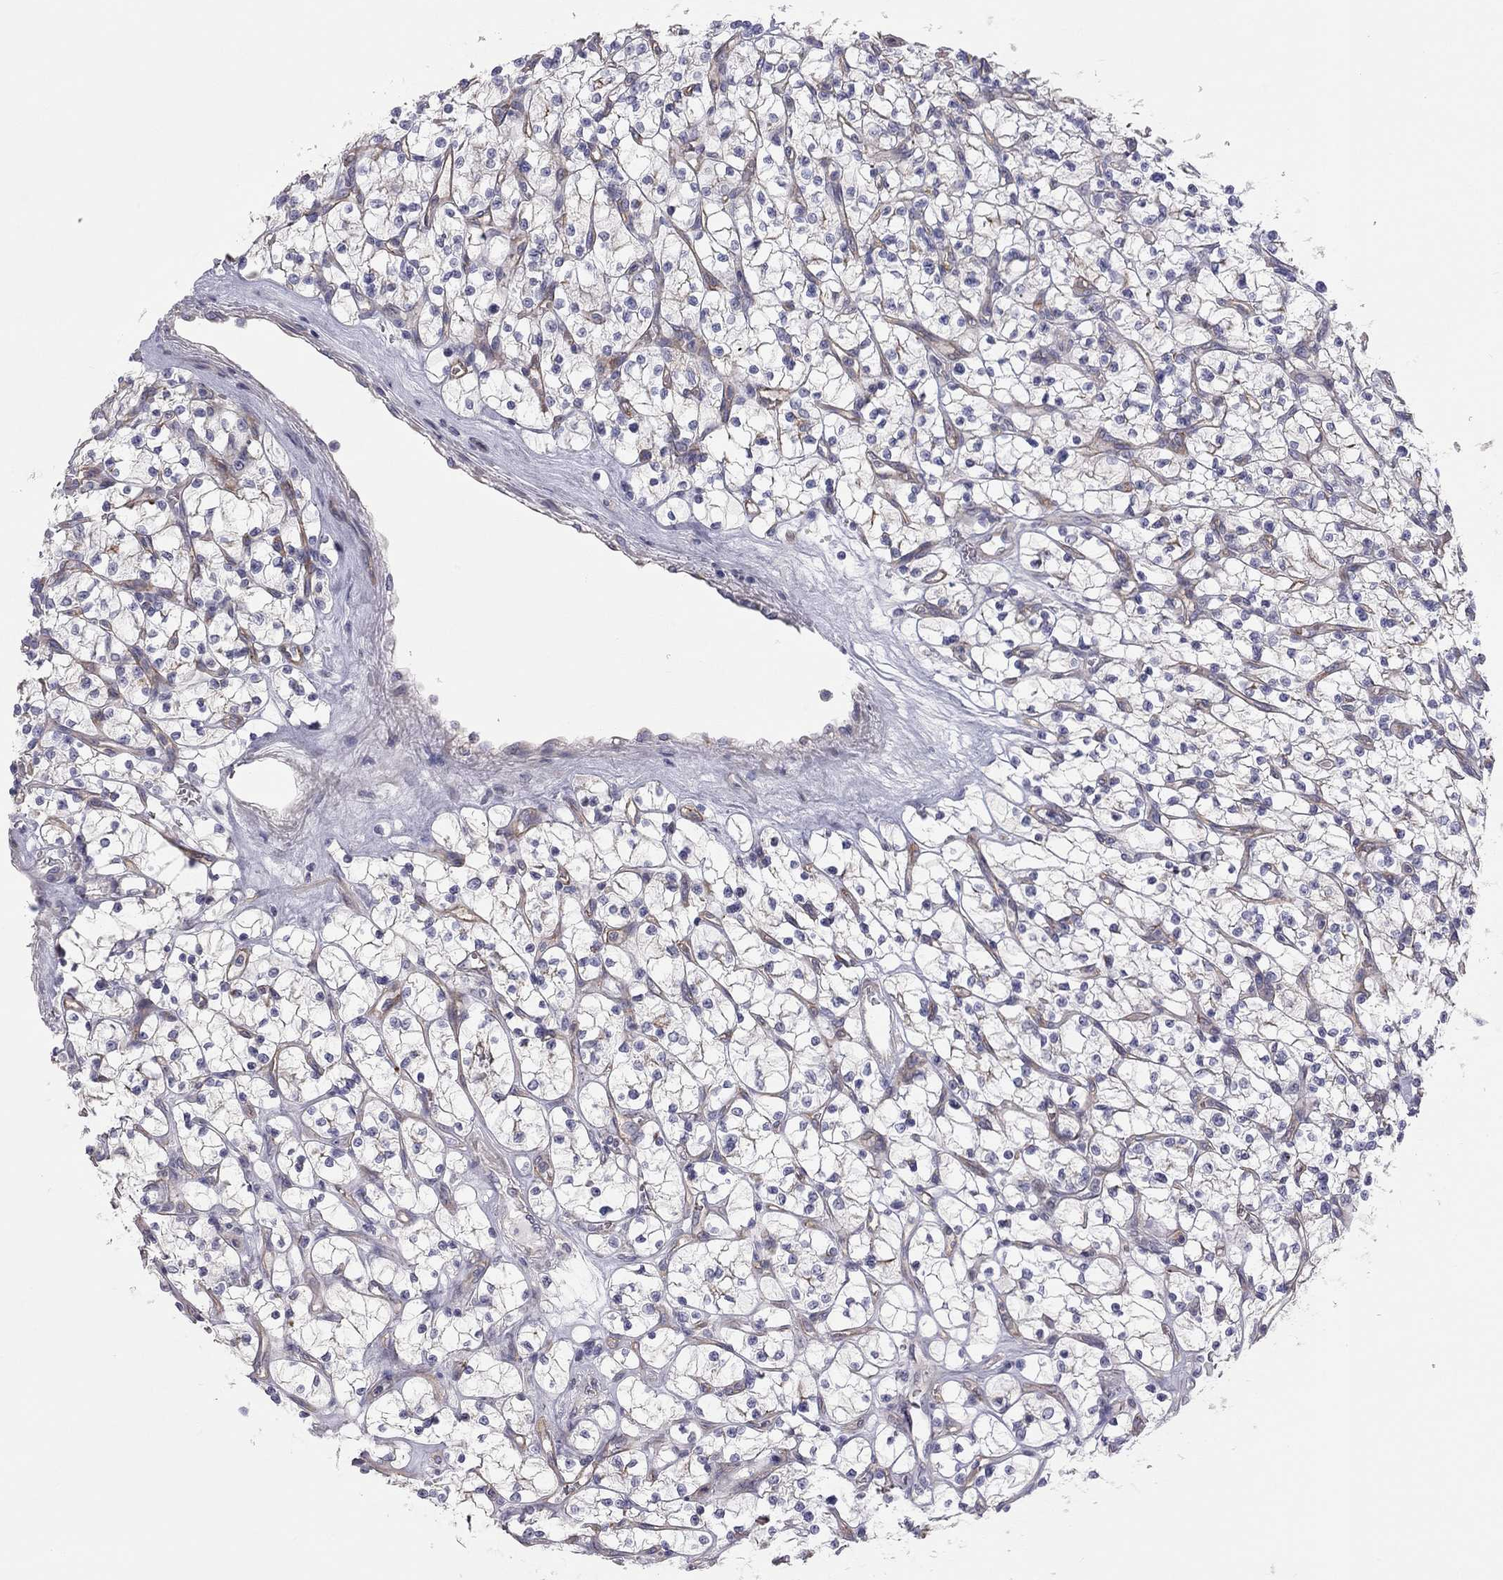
{"staining": {"intensity": "negative", "quantity": "none", "location": "none"}, "tissue": "renal cancer", "cell_type": "Tumor cells", "image_type": "cancer", "snomed": [{"axis": "morphology", "description": "Adenocarcinoma, NOS"}, {"axis": "topography", "description": "Kidney"}], "caption": "Tumor cells are negative for protein expression in human renal cancer (adenocarcinoma).", "gene": "GPRC5B", "patient": {"sex": "female", "age": 64}}